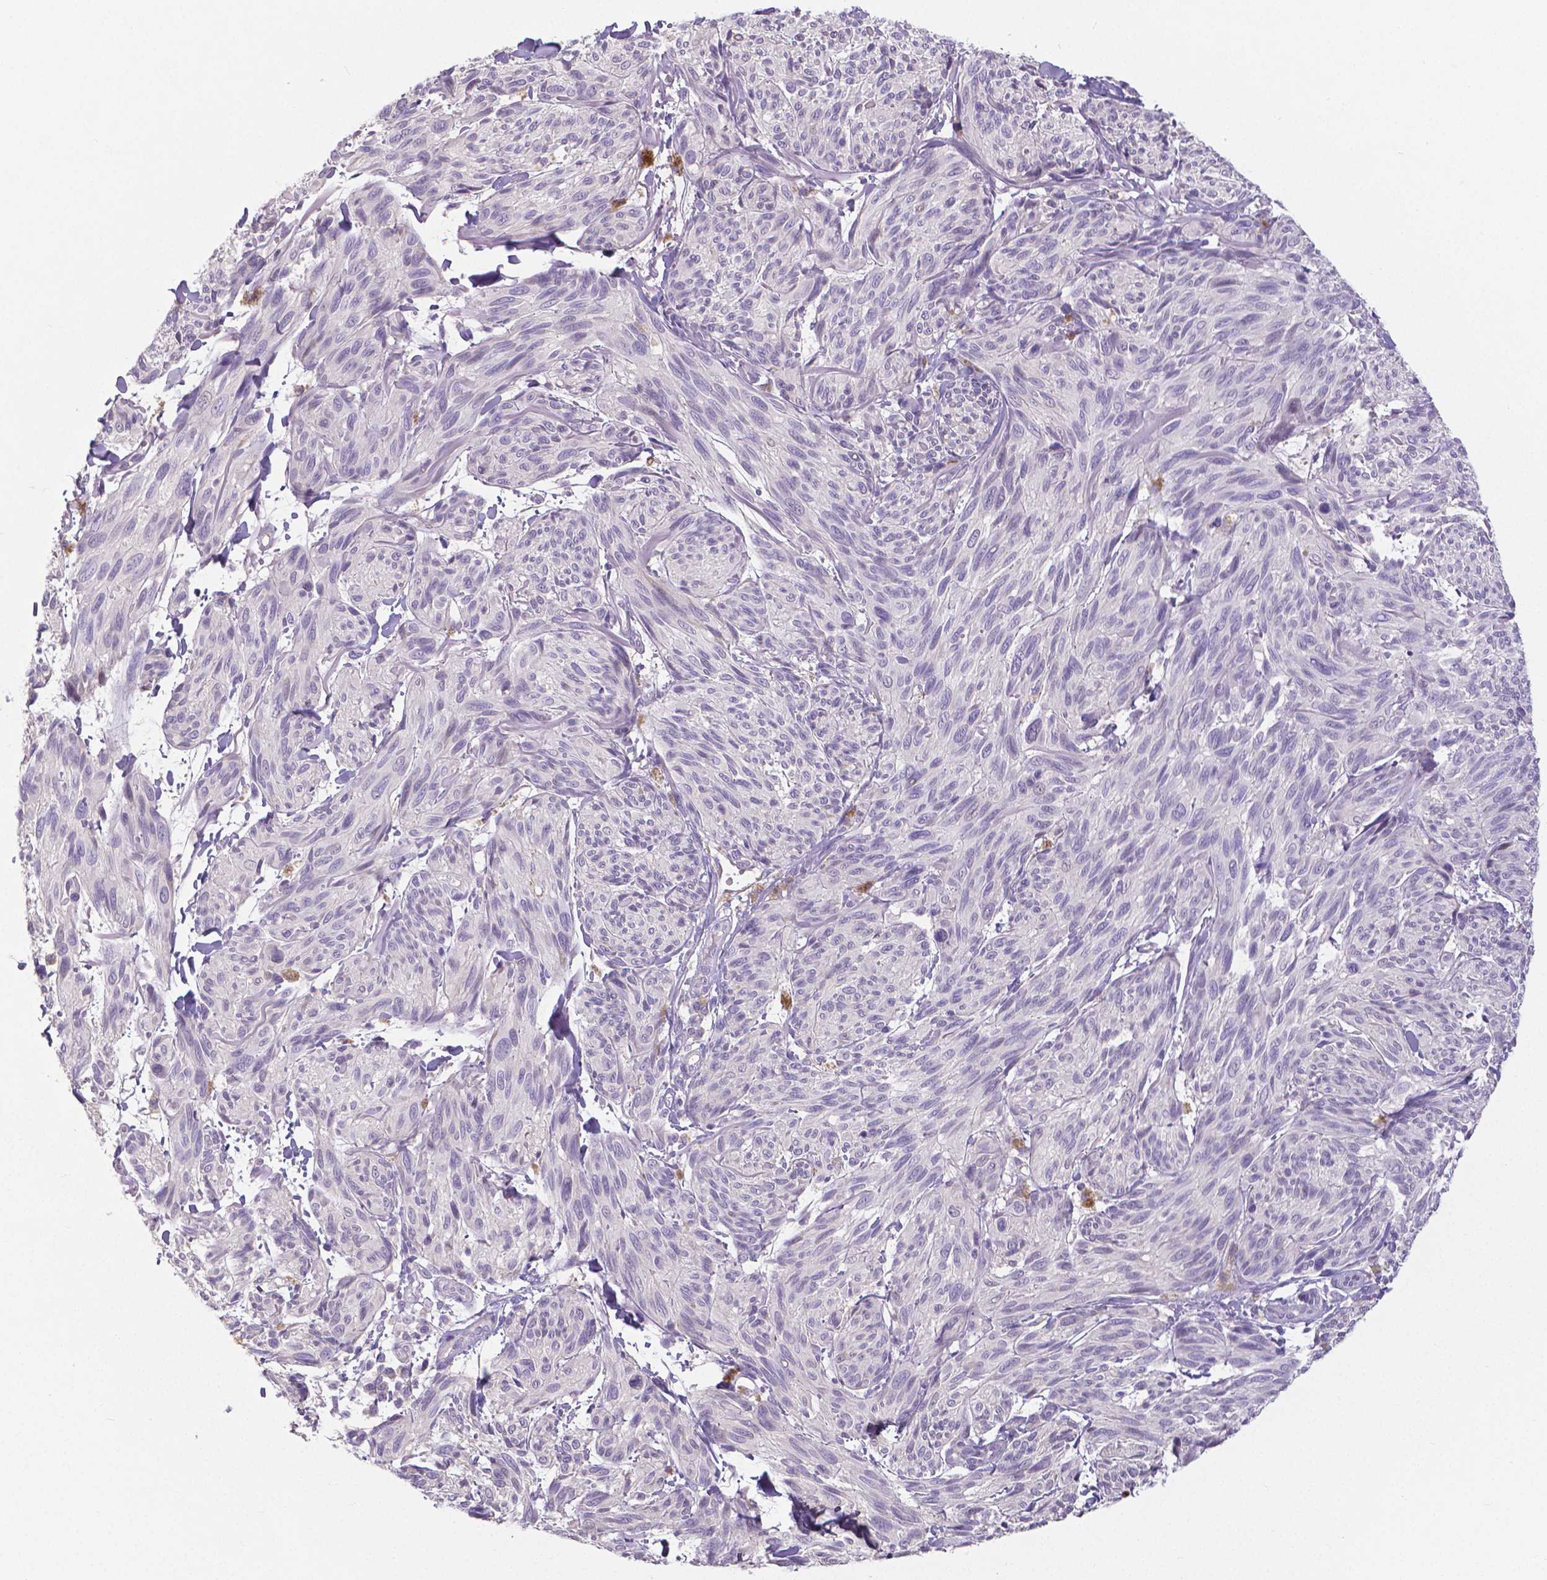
{"staining": {"intensity": "negative", "quantity": "none", "location": "none"}, "tissue": "melanoma", "cell_type": "Tumor cells", "image_type": "cancer", "snomed": [{"axis": "morphology", "description": "Malignant melanoma, NOS"}, {"axis": "topography", "description": "Skin"}], "caption": "This image is of malignant melanoma stained with immunohistochemistry (IHC) to label a protein in brown with the nuclei are counter-stained blue. There is no positivity in tumor cells.", "gene": "CRMP1", "patient": {"sex": "male", "age": 79}}